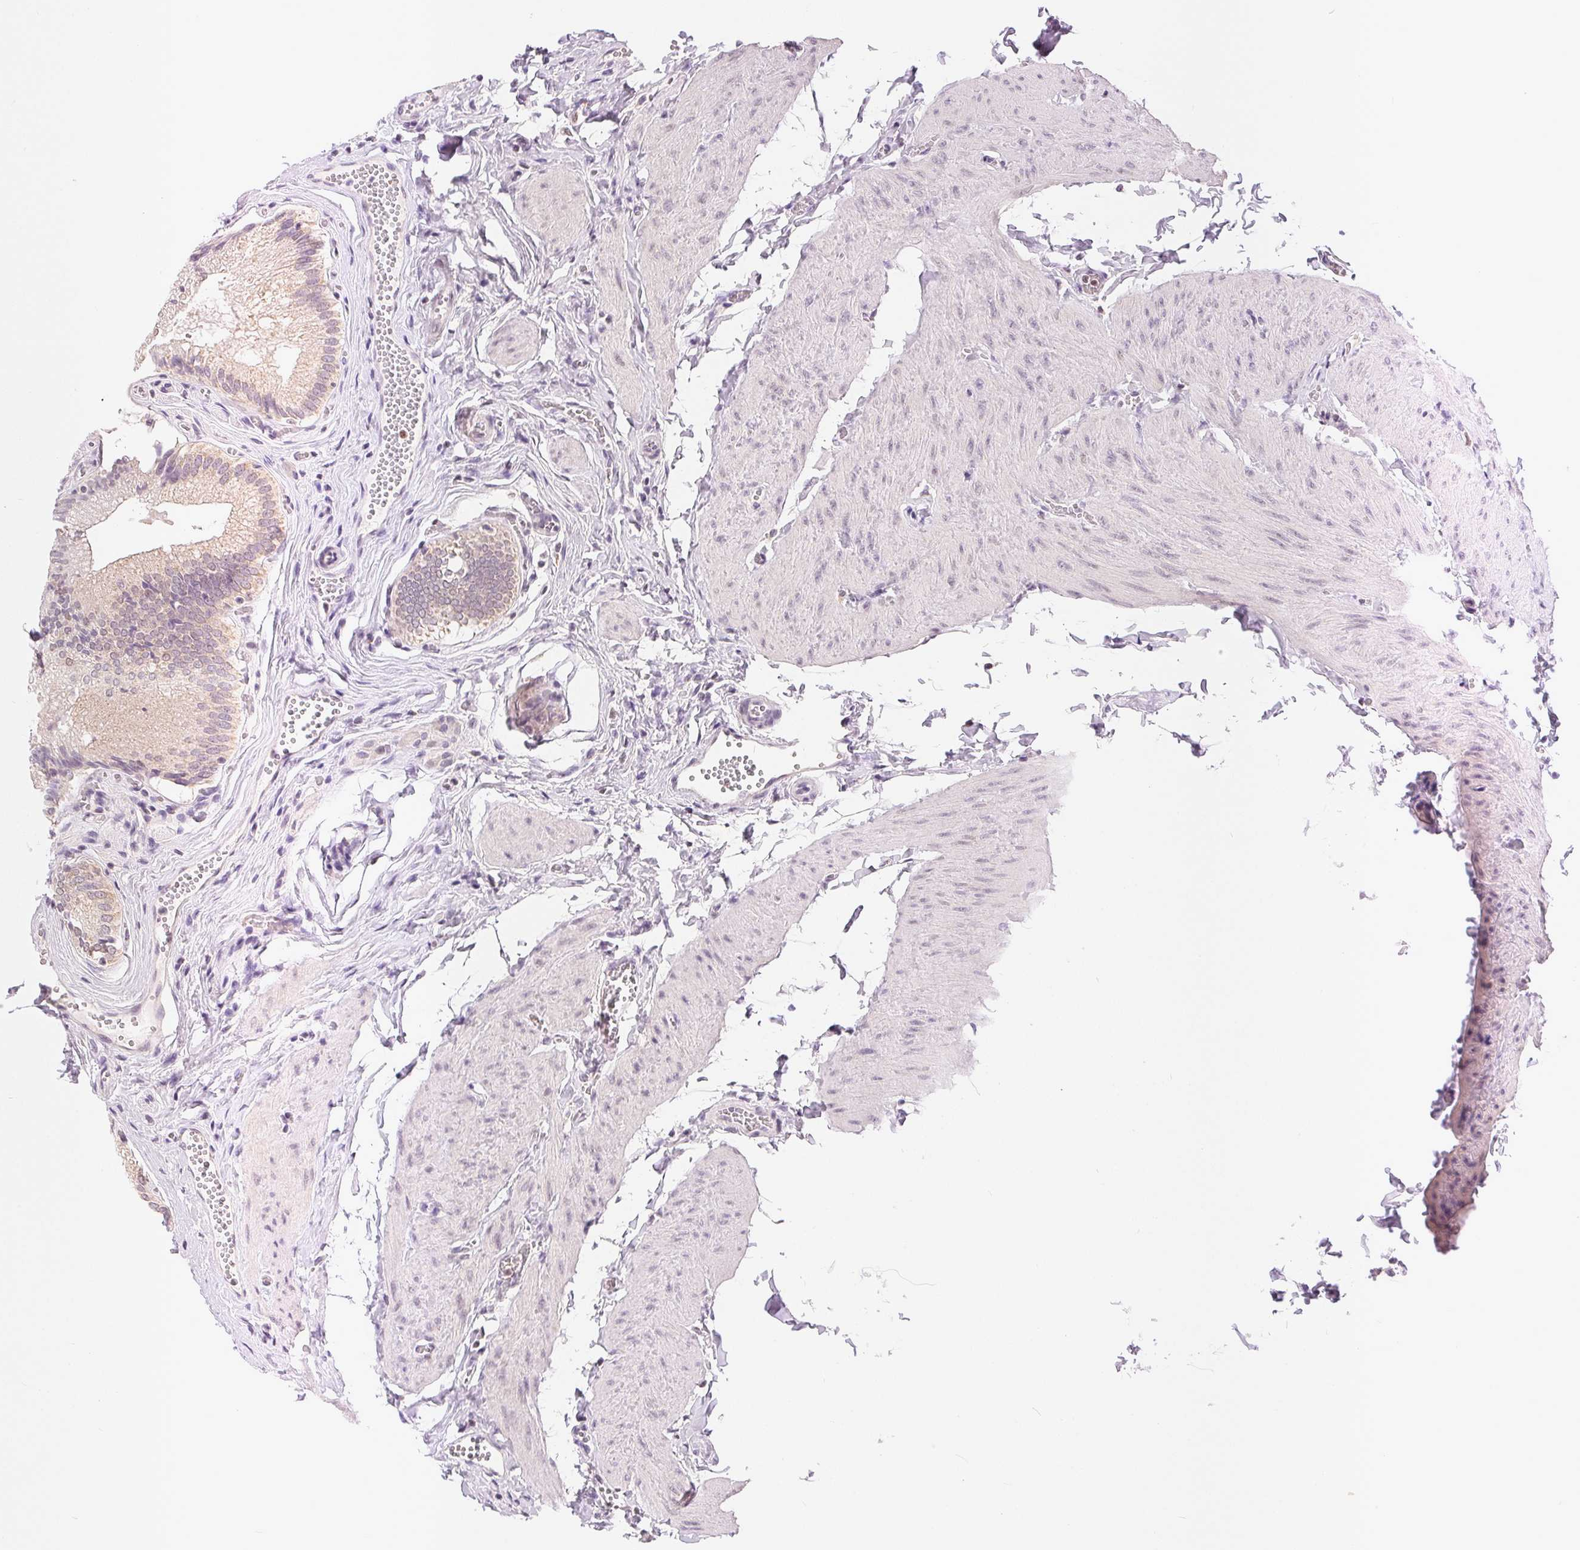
{"staining": {"intensity": "moderate", "quantity": "25%-75%", "location": "cytoplasmic/membranous"}, "tissue": "gallbladder", "cell_type": "Glandular cells", "image_type": "normal", "snomed": [{"axis": "morphology", "description": "Normal tissue, NOS"}, {"axis": "topography", "description": "Gallbladder"}, {"axis": "topography", "description": "Peripheral nerve tissue"}], "caption": "Gallbladder stained with a brown dye shows moderate cytoplasmic/membranous positive positivity in about 25%-75% of glandular cells.", "gene": "POU2F2", "patient": {"sex": "male", "age": 17}}